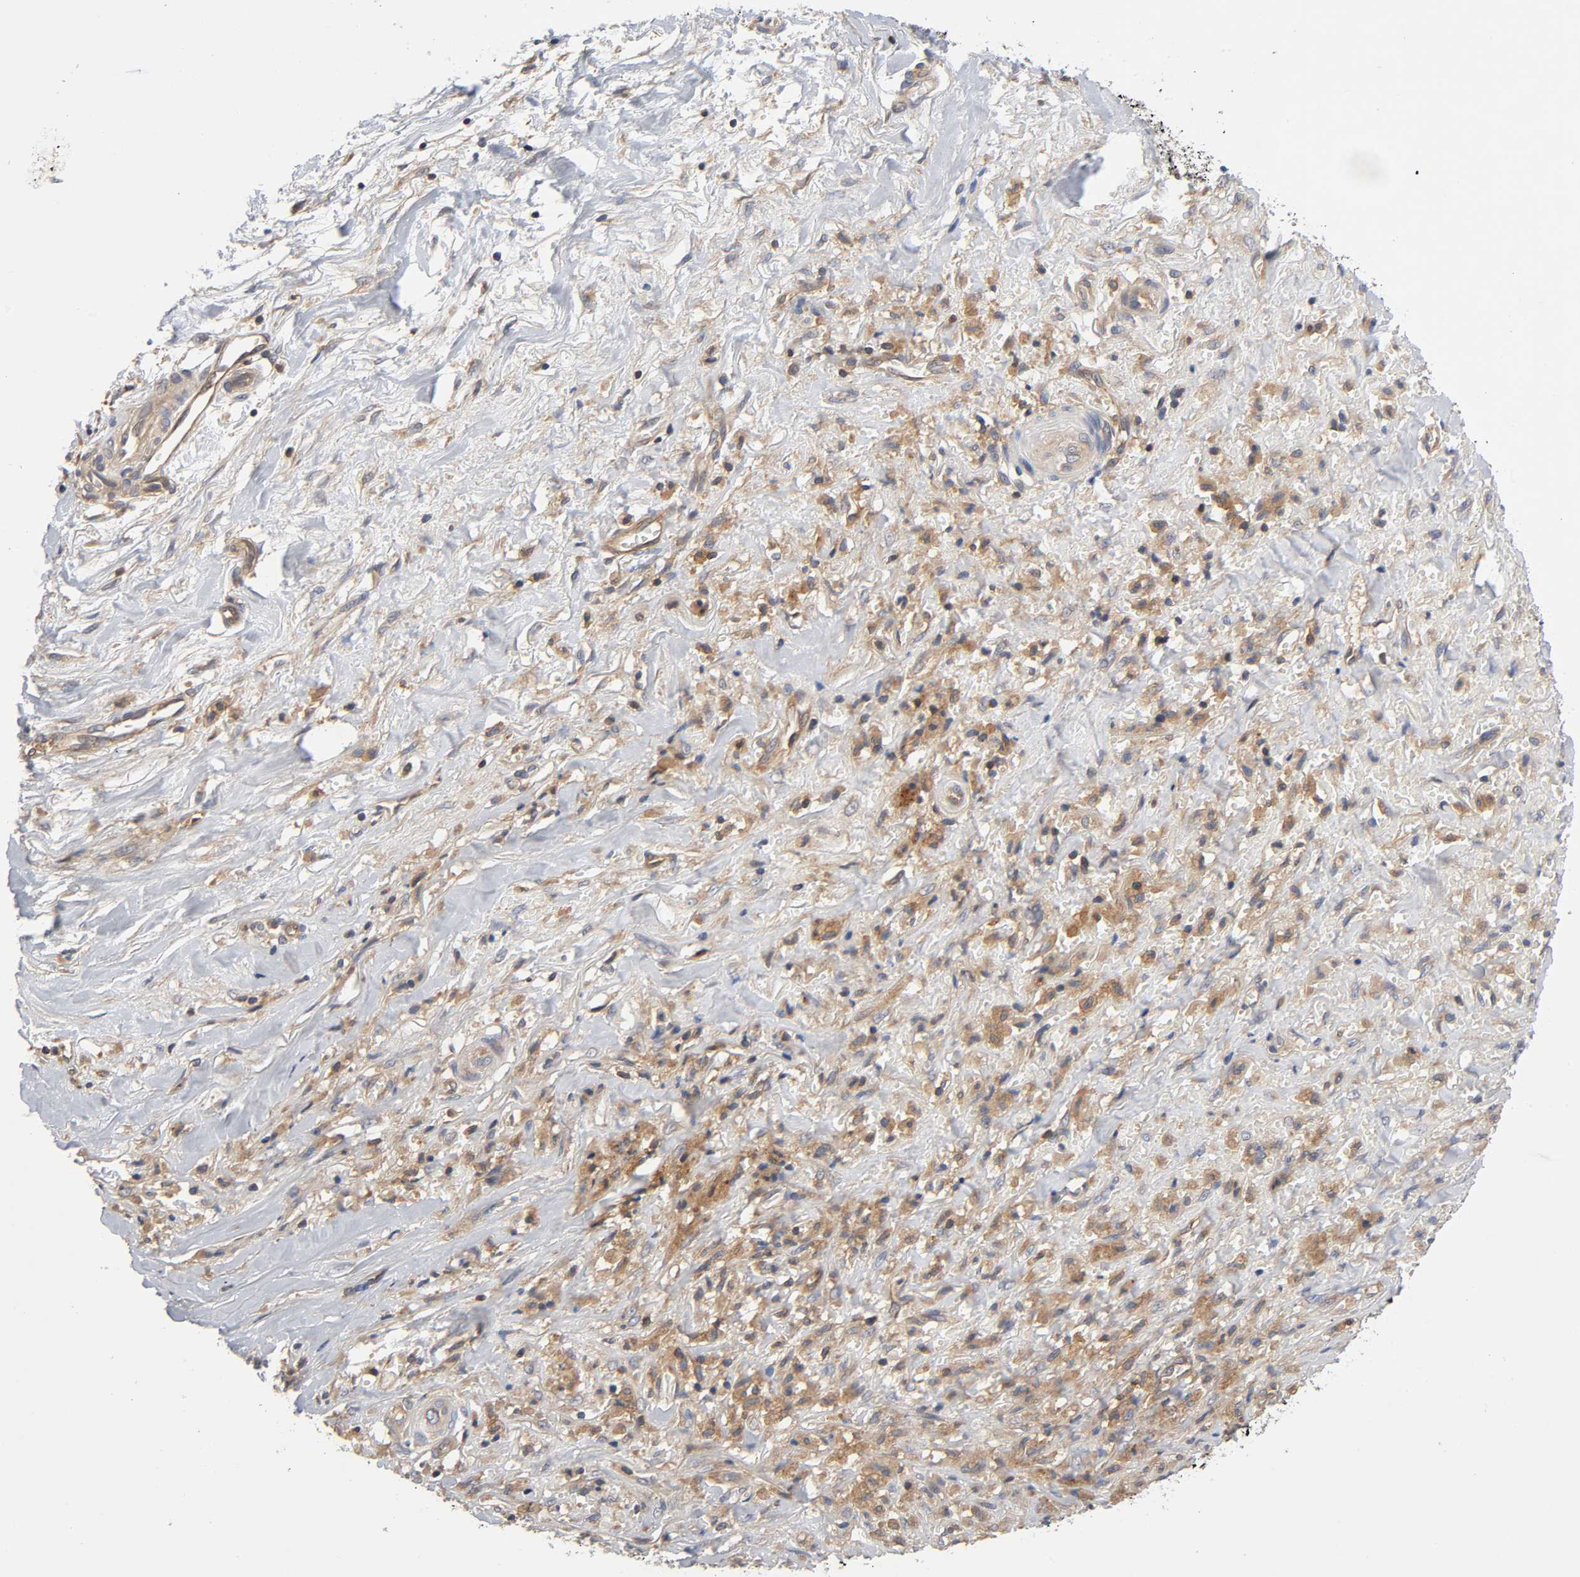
{"staining": {"intensity": "moderate", "quantity": ">75%", "location": "cytoplasmic/membranous"}, "tissue": "liver cancer", "cell_type": "Tumor cells", "image_type": "cancer", "snomed": [{"axis": "morphology", "description": "Cholangiocarcinoma"}, {"axis": "topography", "description": "Liver"}], "caption": "A photomicrograph of human liver cancer (cholangiocarcinoma) stained for a protein demonstrates moderate cytoplasmic/membranous brown staining in tumor cells.", "gene": "PRKAB1", "patient": {"sex": "female", "age": 70}}